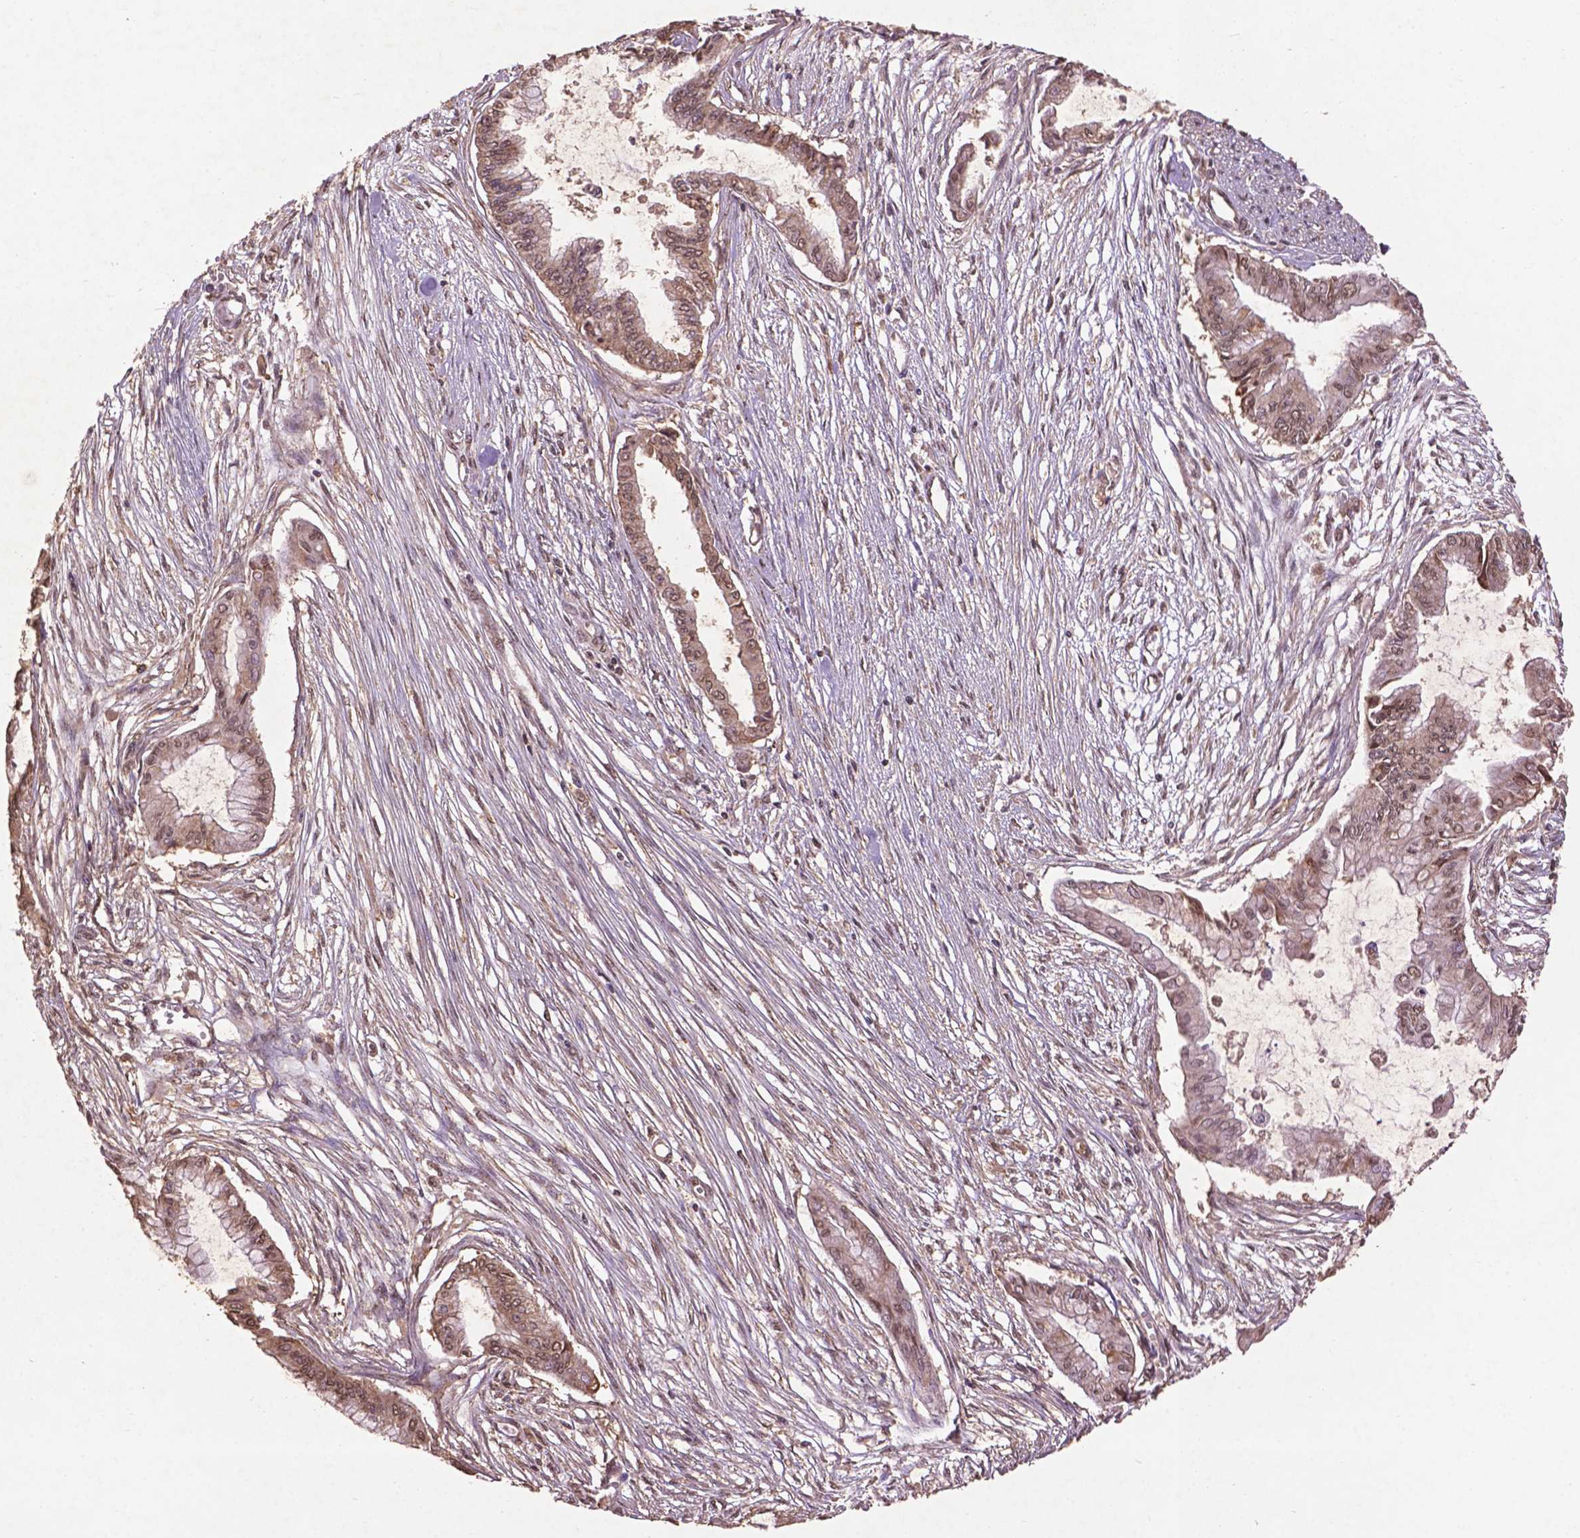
{"staining": {"intensity": "weak", "quantity": "<25%", "location": "cytoplasmic/membranous,nuclear"}, "tissue": "pancreatic cancer", "cell_type": "Tumor cells", "image_type": "cancer", "snomed": [{"axis": "morphology", "description": "Adenocarcinoma, NOS"}, {"axis": "topography", "description": "Pancreas"}], "caption": "Pancreatic adenocarcinoma stained for a protein using immunohistochemistry shows no positivity tumor cells.", "gene": "BABAM1", "patient": {"sex": "female", "age": 68}}